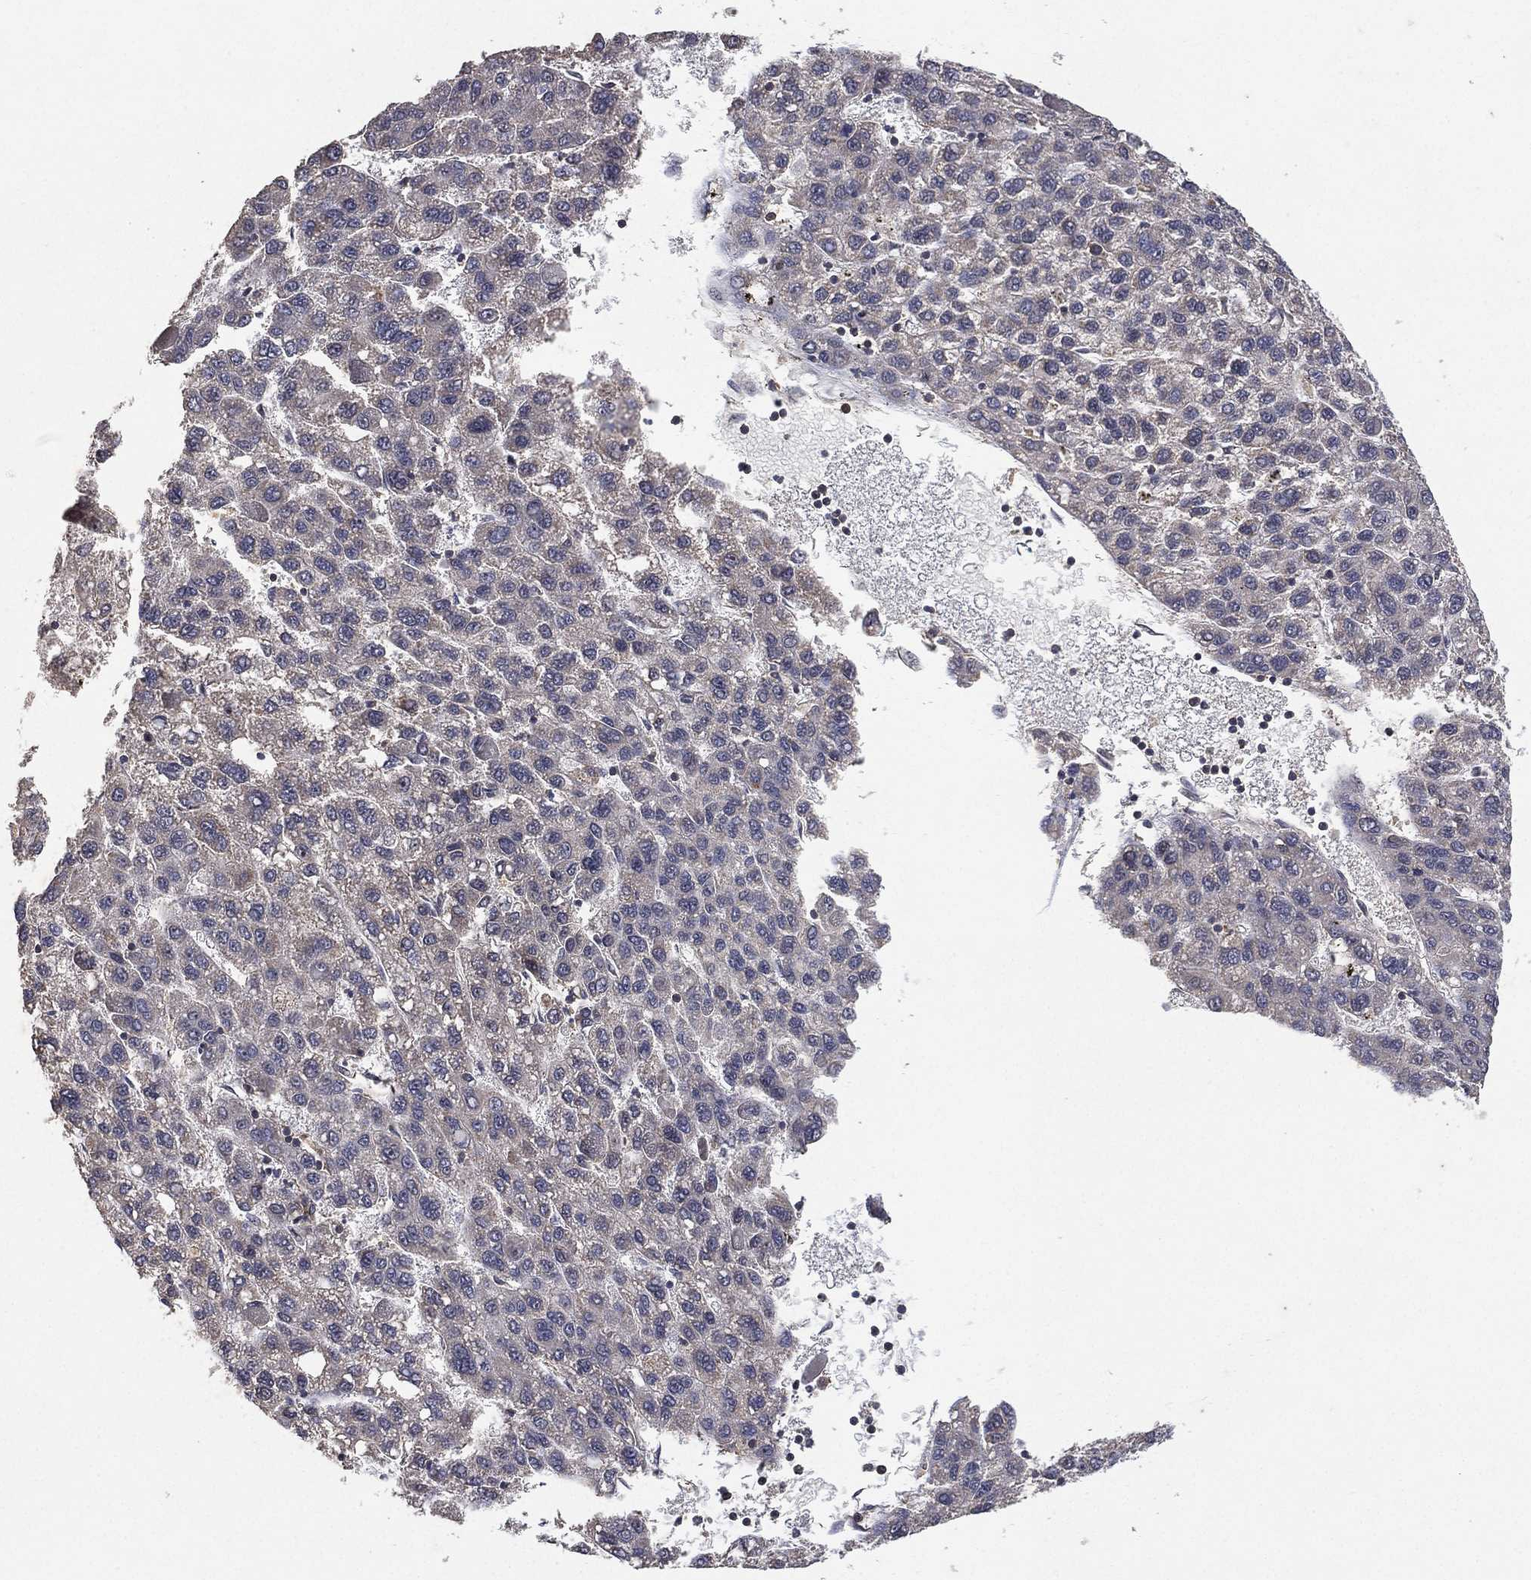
{"staining": {"intensity": "negative", "quantity": "none", "location": "none"}, "tissue": "liver cancer", "cell_type": "Tumor cells", "image_type": "cancer", "snomed": [{"axis": "morphology", "description": "Carcinoma, Hepatocellular, NOS"}, {"axis": "topography", "description": "Liver"}], "caption": "DAB (3,3'-diaminobenzidine) immunohistochemical staining of human hepatocellular carcinoma (liver) demonstrates no significant staining in tumor cells. (DAB (3,3'-diaminobenzidine) immunohistochemistry with hematoxylin counter stain).", "gene": "NELFCD", "patient": {"sex": "female", "age": 82}}